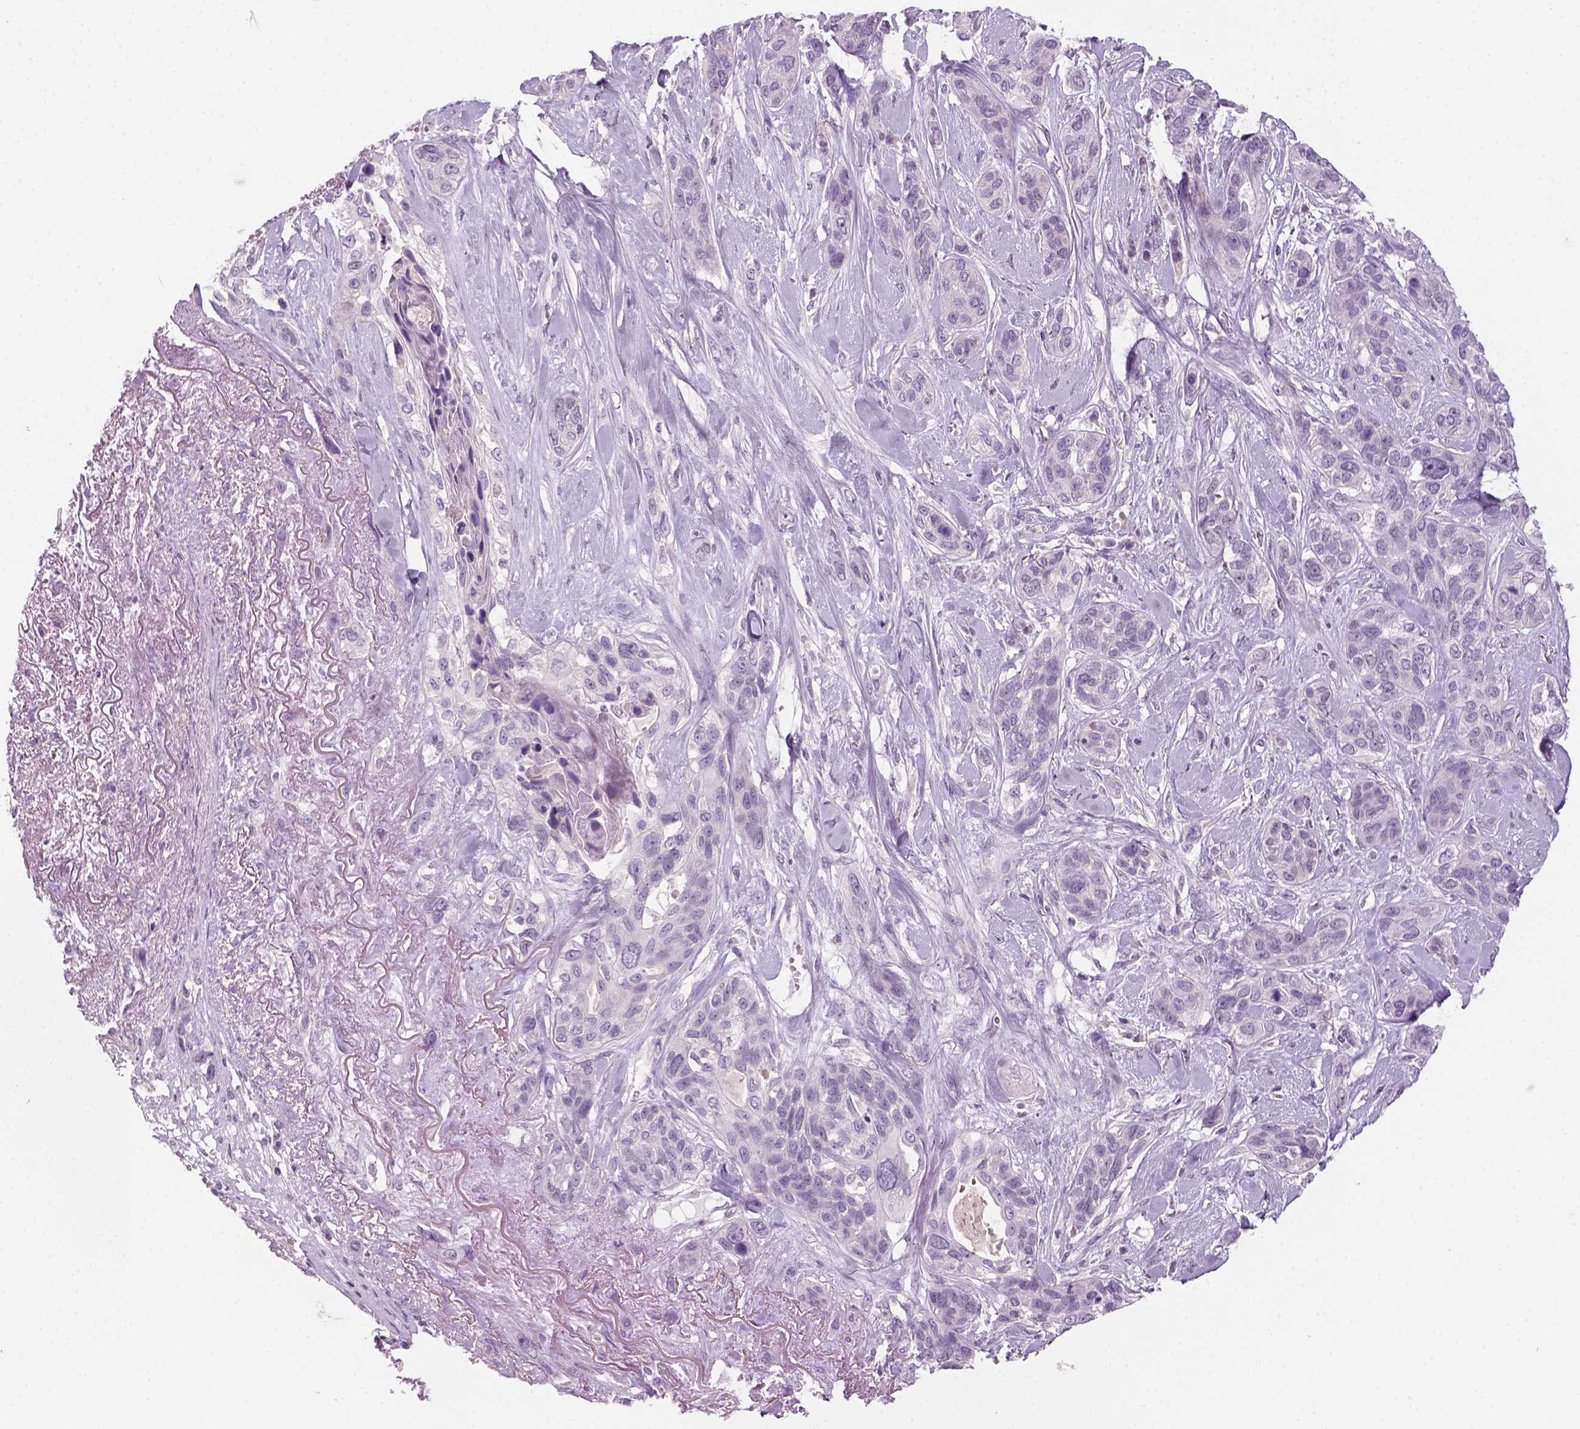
{"staining": {"intensity": "negative", "quantity": "none", "location": "none"}, "tissue": "lung cancer", "cell_type": "Tumor cells", "image_type": "cancer", "snomed": [{"axis": "morphology", "description": "Squamous cell carcinoma, NOS"}, {"axis": "topography", "description": "Lung"}], "caption": "The image shows no significant expression in tumor cells of lung cancer. Brightfield microscopy of IHC stained with DAB (brown) and hematoxylin (blue), captured at high magnification.", "gene": "GFI1B", "patient": {"sex": "female", "age": 70}}